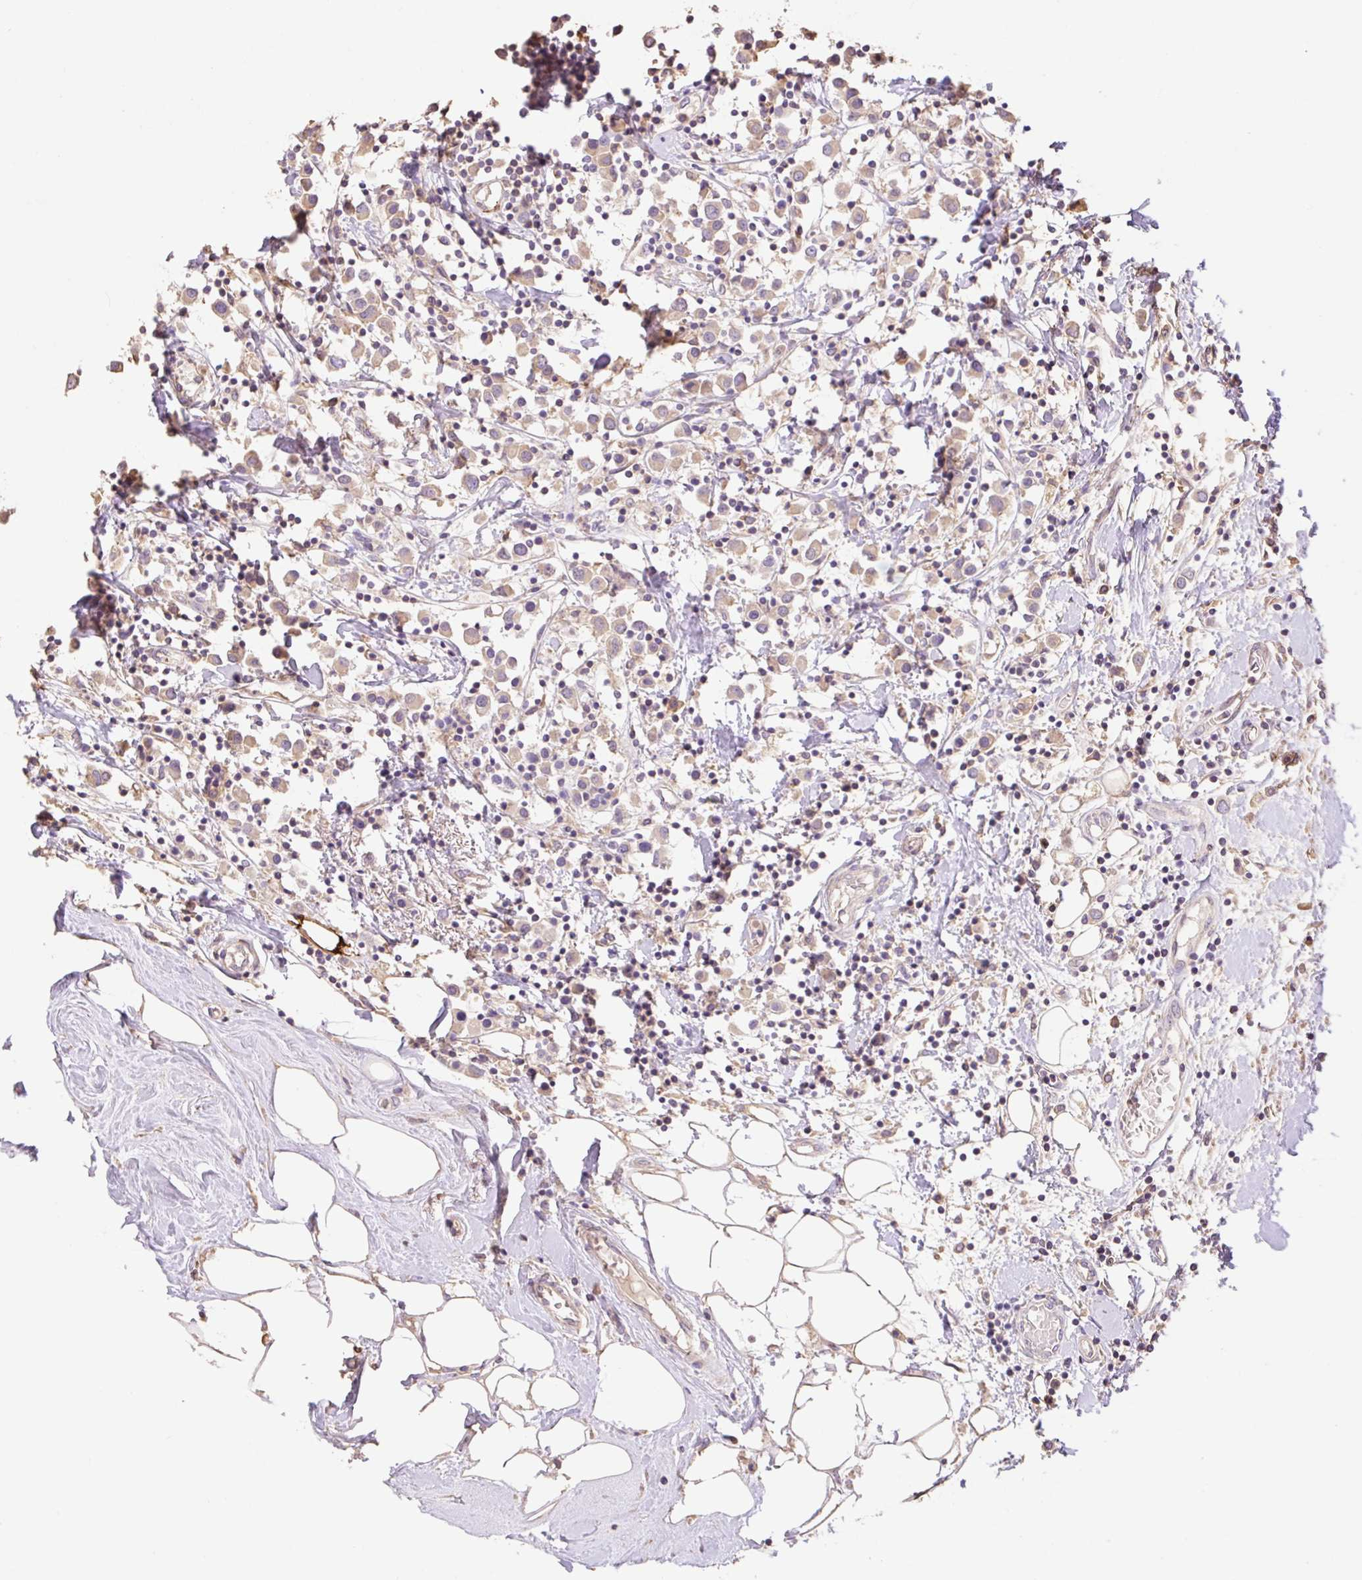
{"staining": {"intensity": "weak", "quantity": ">75%", "location": "cytoplasmic/membranous"}, "tissue": "breast cancer", "cell_type": "Tumor cells", "image_type": "cancer", "snomed": [{"axis": "morphology", "description": "Duct carcinoma"}, {"axis": "topography", "description": "Breast"}], "caption": "Infiltrating ductal carcinoma (breast) stained with DAB (3,3'-diaminobenzidine) immunohistochemistry exhibits low levels of weak cytoplasmic/membranous expression in approximately >75% of tumor cells. Nuclei are stained in blue.", "gene": "DESI1", "patient": {"sex": "female", "age": 61}}